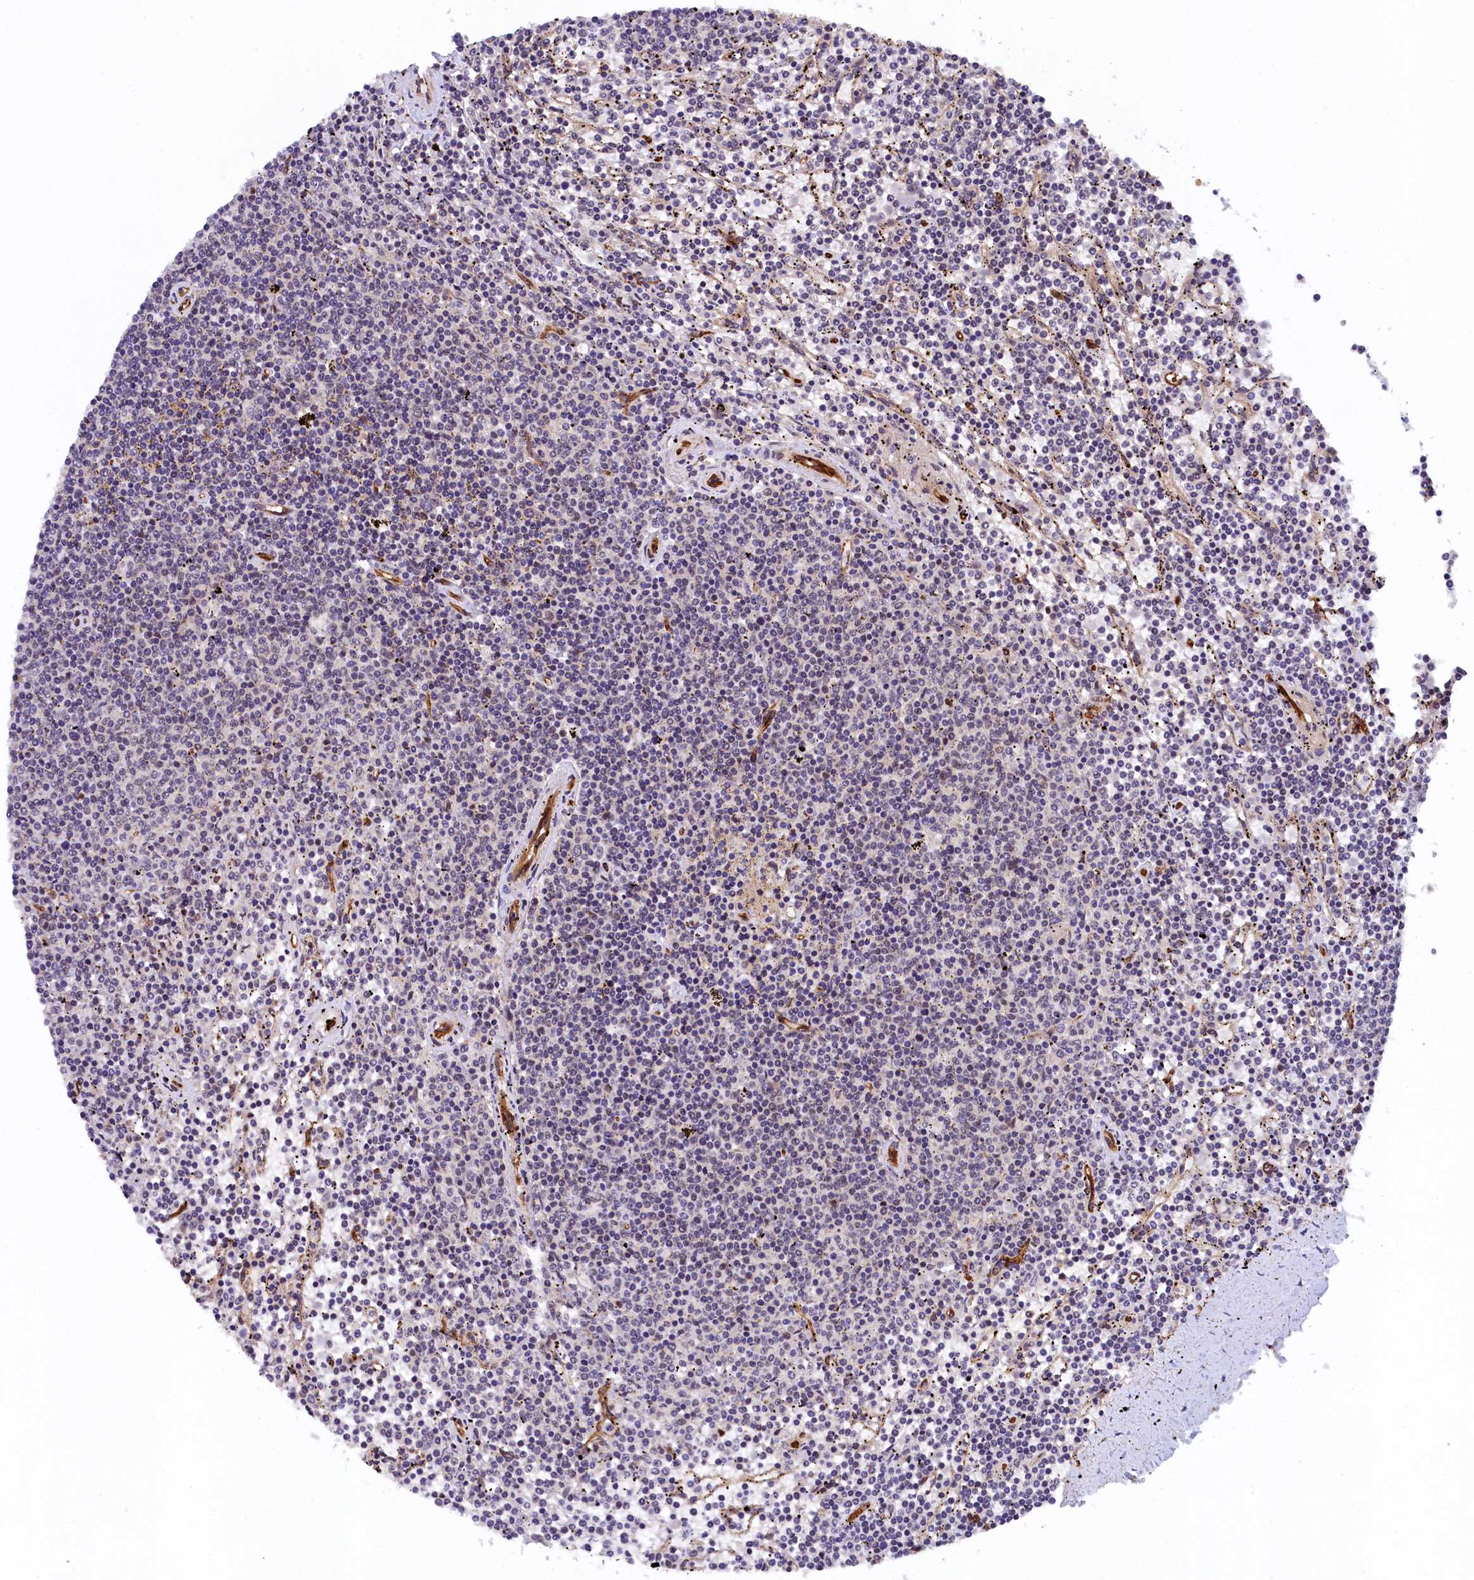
{"staining": {"intensity": "negative", "quantity": "none", "location": "none"}, "tissue": "lymphoma", "cell_type": "Tumor cells", "image_type": "cancer", "snomed": [{"axis": "morphology", "description": "Malignant lymphoma, non-Hodgkin's type, Low grade"}, {"axis": "topography", "description": "Spleen"}], "caption": "The histopathology image shows no significant positivity in tumor cells of low-grade malignant lymphoma, non-Hodgkin's type.", "gene": "ARL14EP", "patient": {"sex": "female", "age": 50}}